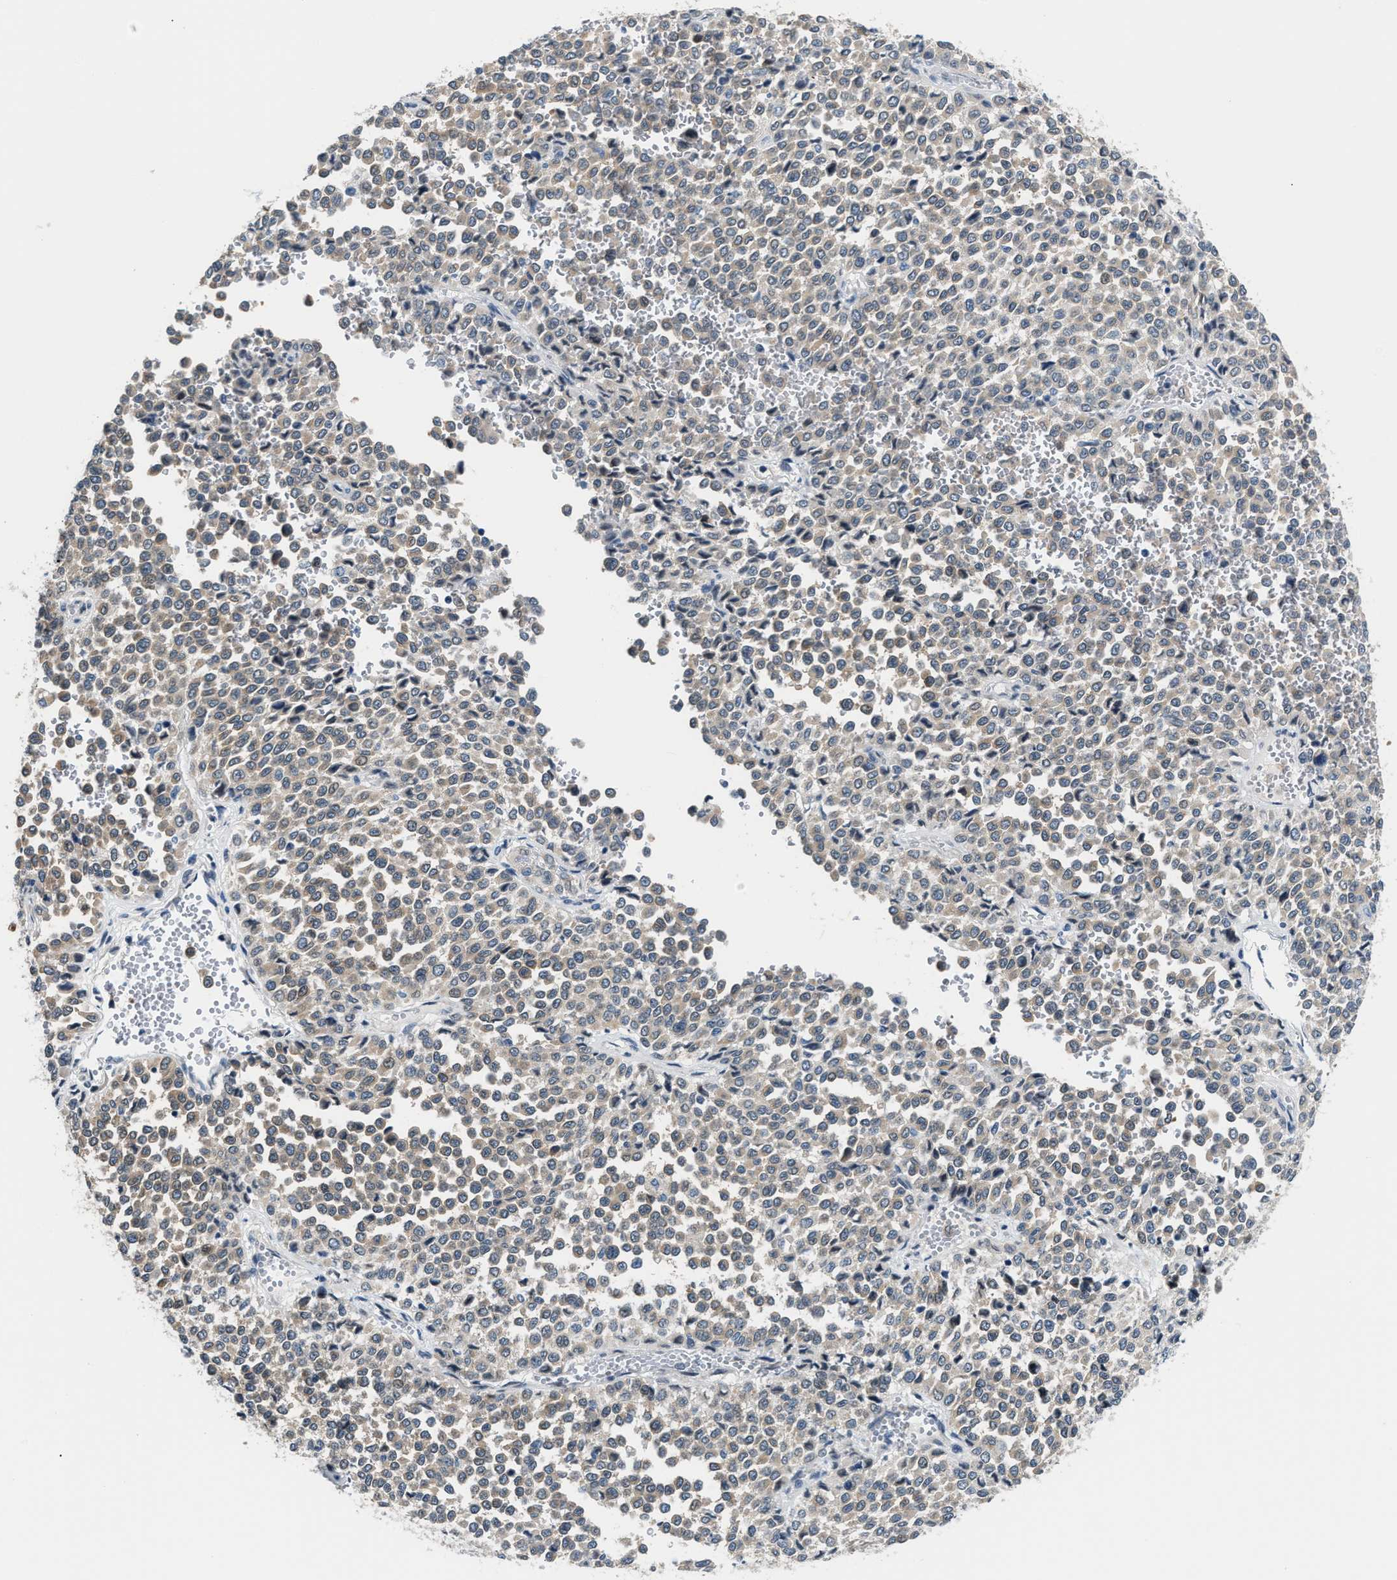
{"staining": {"intensity": "weak", "quantity": ">75%", "location": "cytoplasmic/membranous"}, "tissue": "melanoma", "cell_type": "Tumor cells", "image_type": "cancer", "snomed": [{"axis": "morphology", "description": "Malignant melanoma, Metastatic site"}, {"axis": "topography", "description": "Pancreas"}], "caption": "Malignant melanoma (metastatic site) stained for a protein reveals weak cytoplasmic/membranous positivity in tumor cells. (IHC, brightfield microscopy, high magnification).", "gene": "PPM1H", "patient": {"sex": "female", "age": 30}}